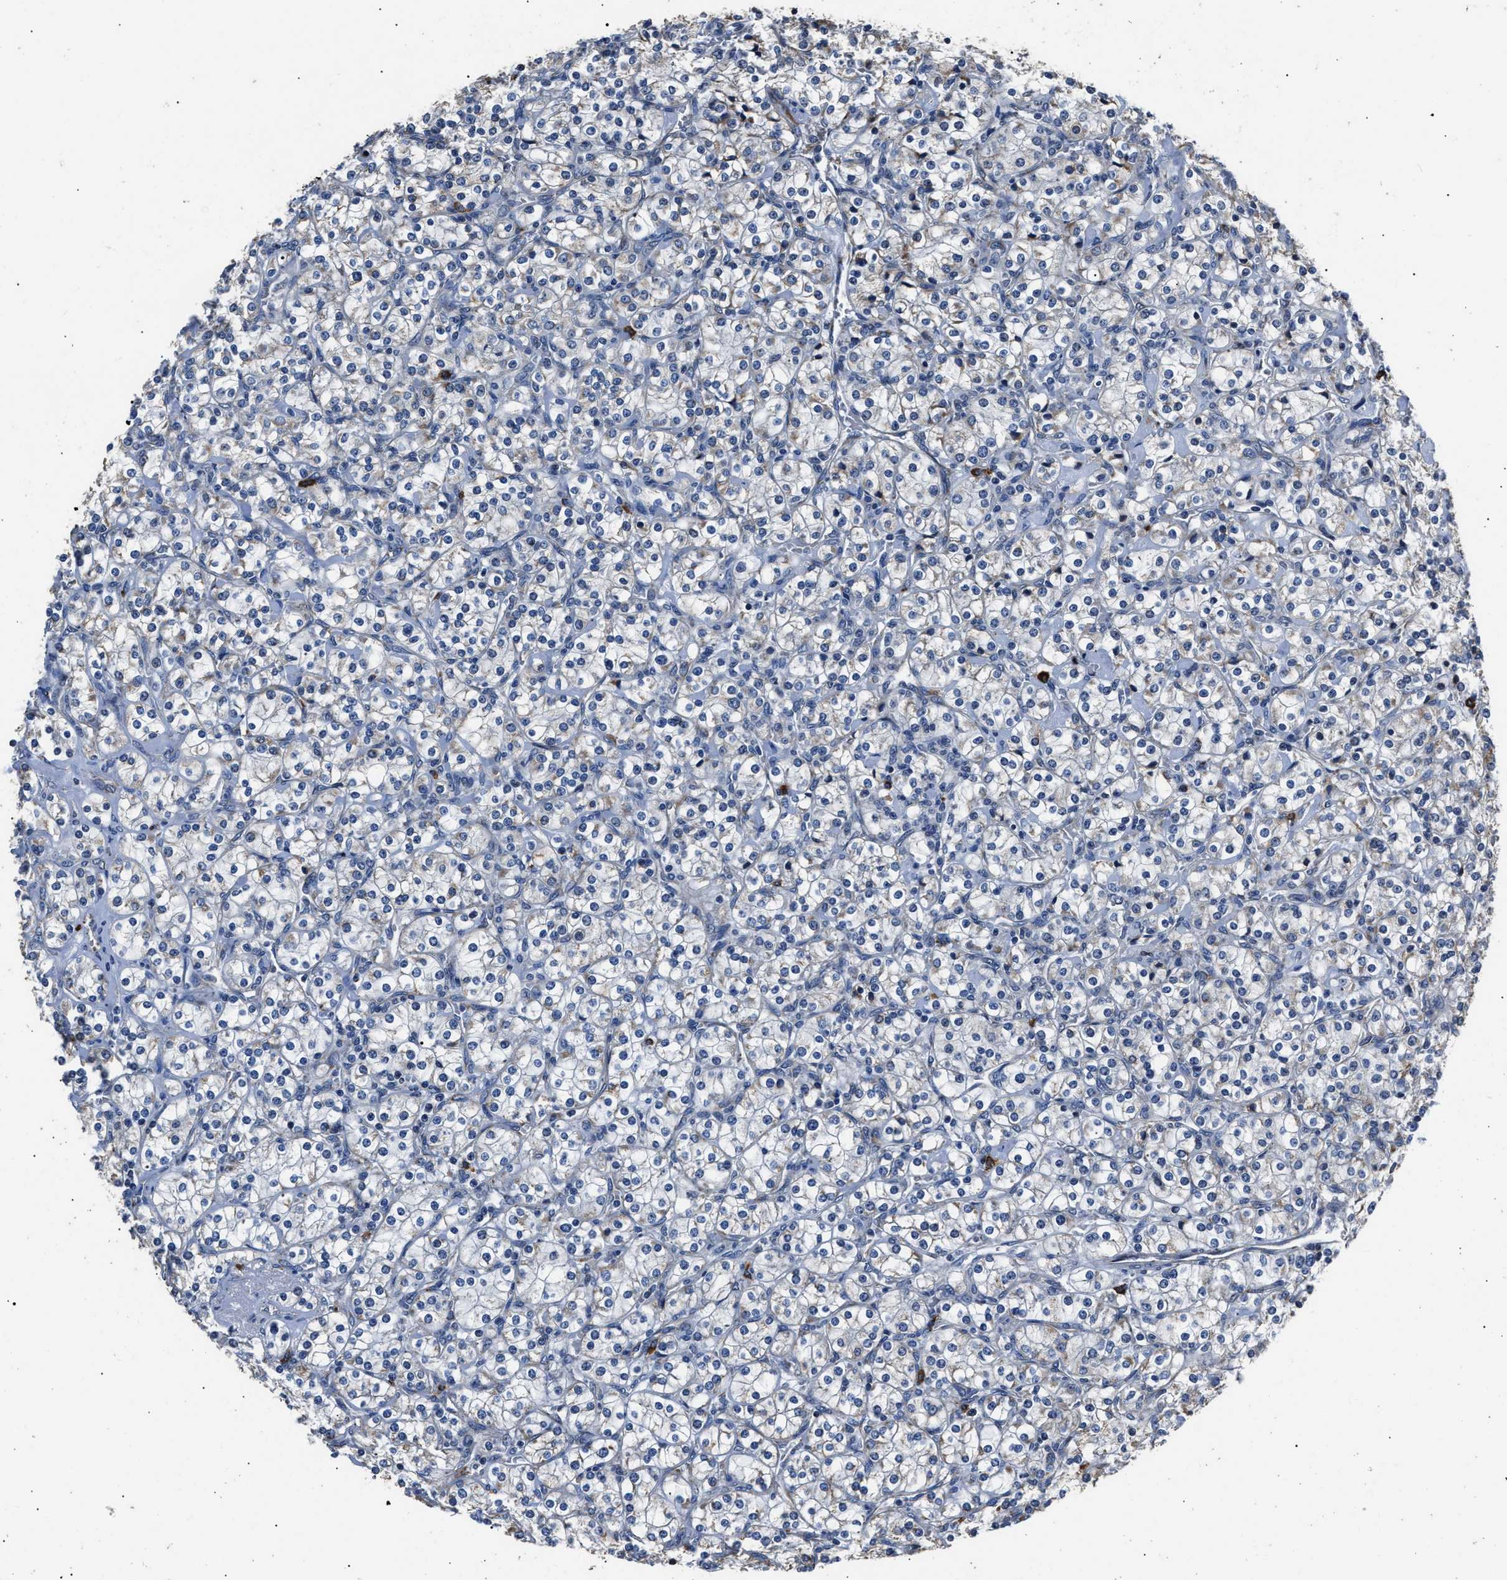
{"staining": {"intensity": "weak", "quantity": "<25%", "location": "cytoplasmic/membranous"}, "tissue": "renal cancer", "cell_type": "Tumor cells", "image_type": "cancer", "snomed": [{"axis": "morphology", "description": "Adenocarcinoma, NOS"}, {"axis": "topography", "description": "Kidney"}], "caption": "Tumor cells show no significant positivity in renal adenocarcinoma.", "gene": "NSUN5", "patient": {"sex": "male", "age": 77}}